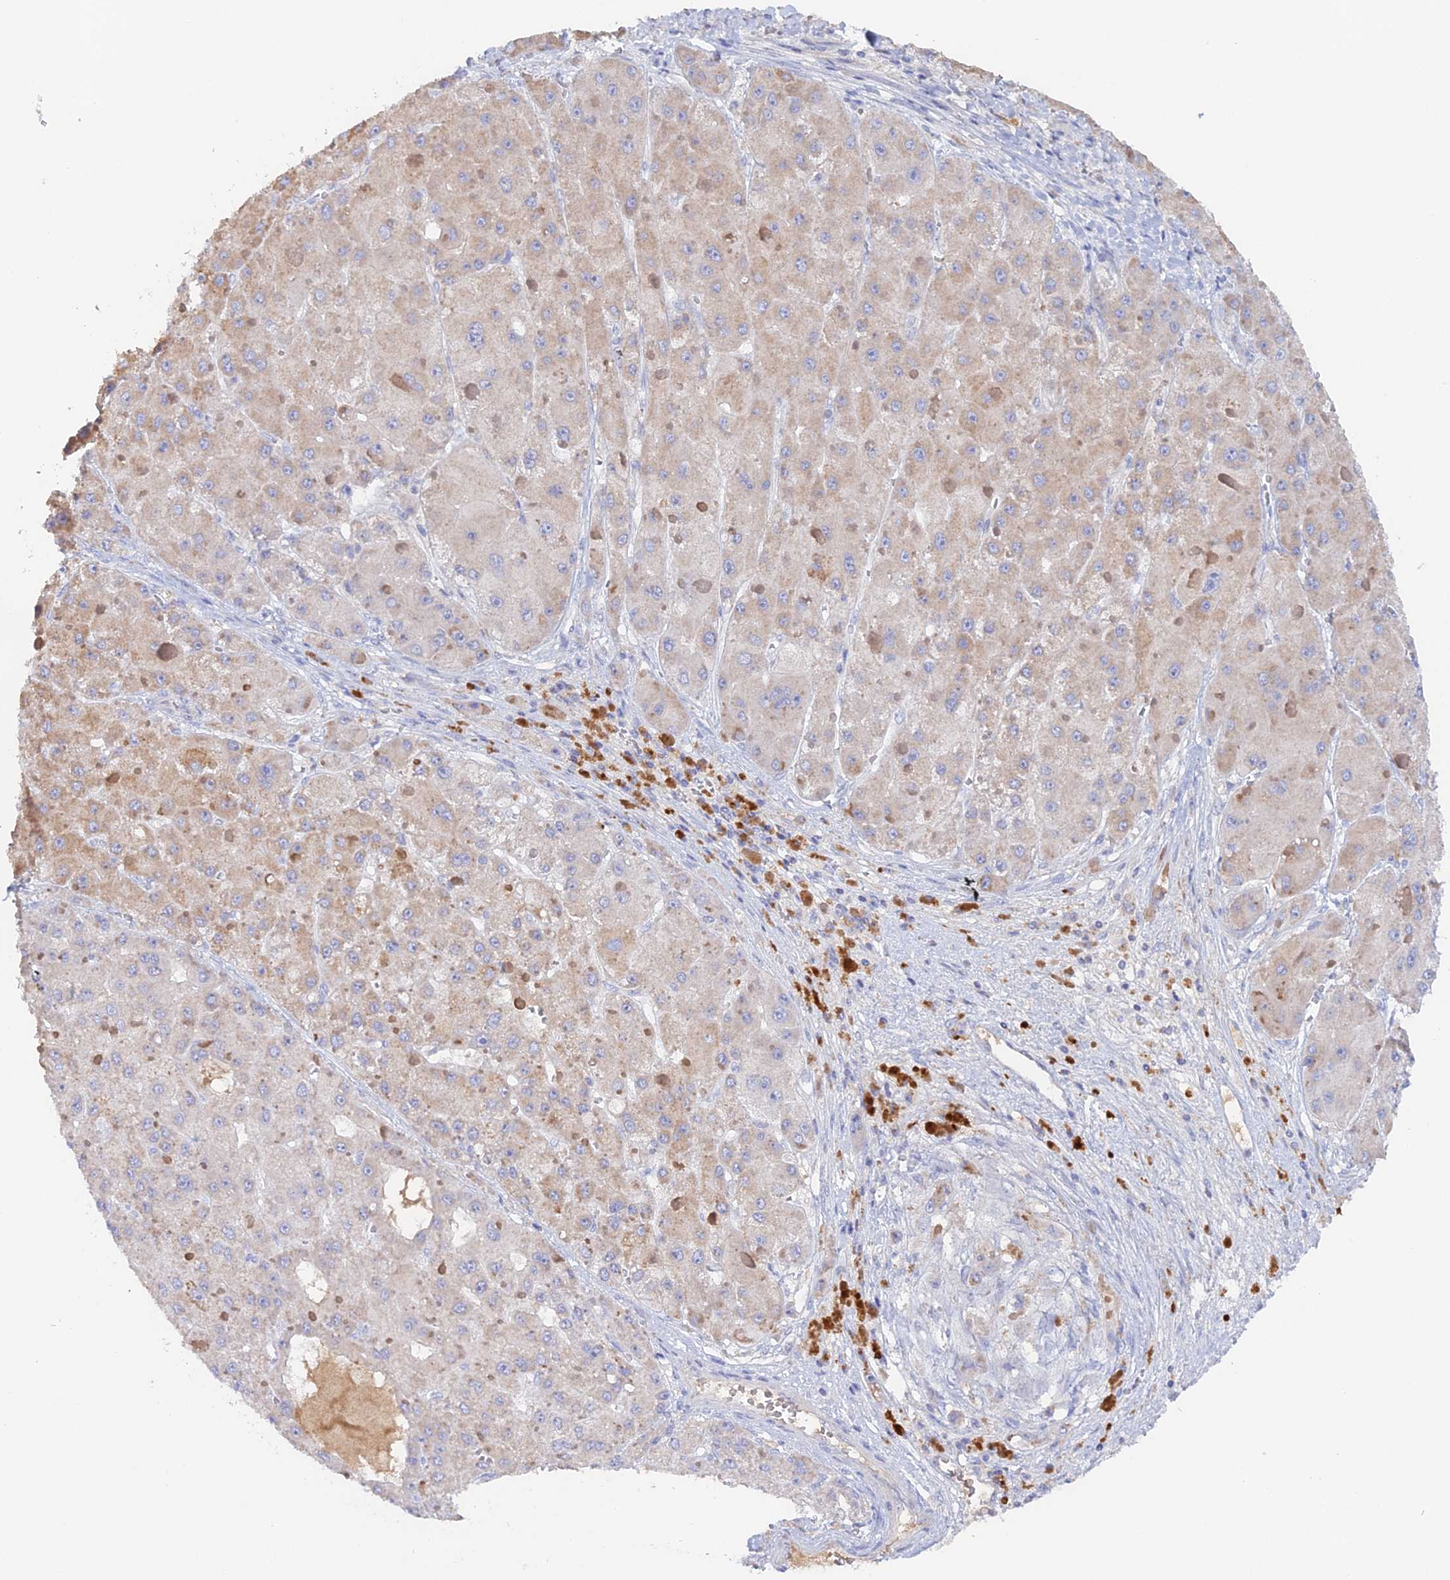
{"staining": {"intensity": "weak", "quantity": "<25%", "location": "cytoplasmic/membranous"}, "tissue": "liver cancer", "cell_type": "Tumor cells", "image_type": "cancer", "snomed": [{"axis": "morphology", "description": "Carcinoma, Hepatocellular, NOS"}, {"axis": "topography", "description": "Liver"}], "caption": "Immunohistochemistry of human liver cancer reveals no expression in tumor cells.", "gene": "ADGRA1", "patient": {"sex": "female", "age": 73}}